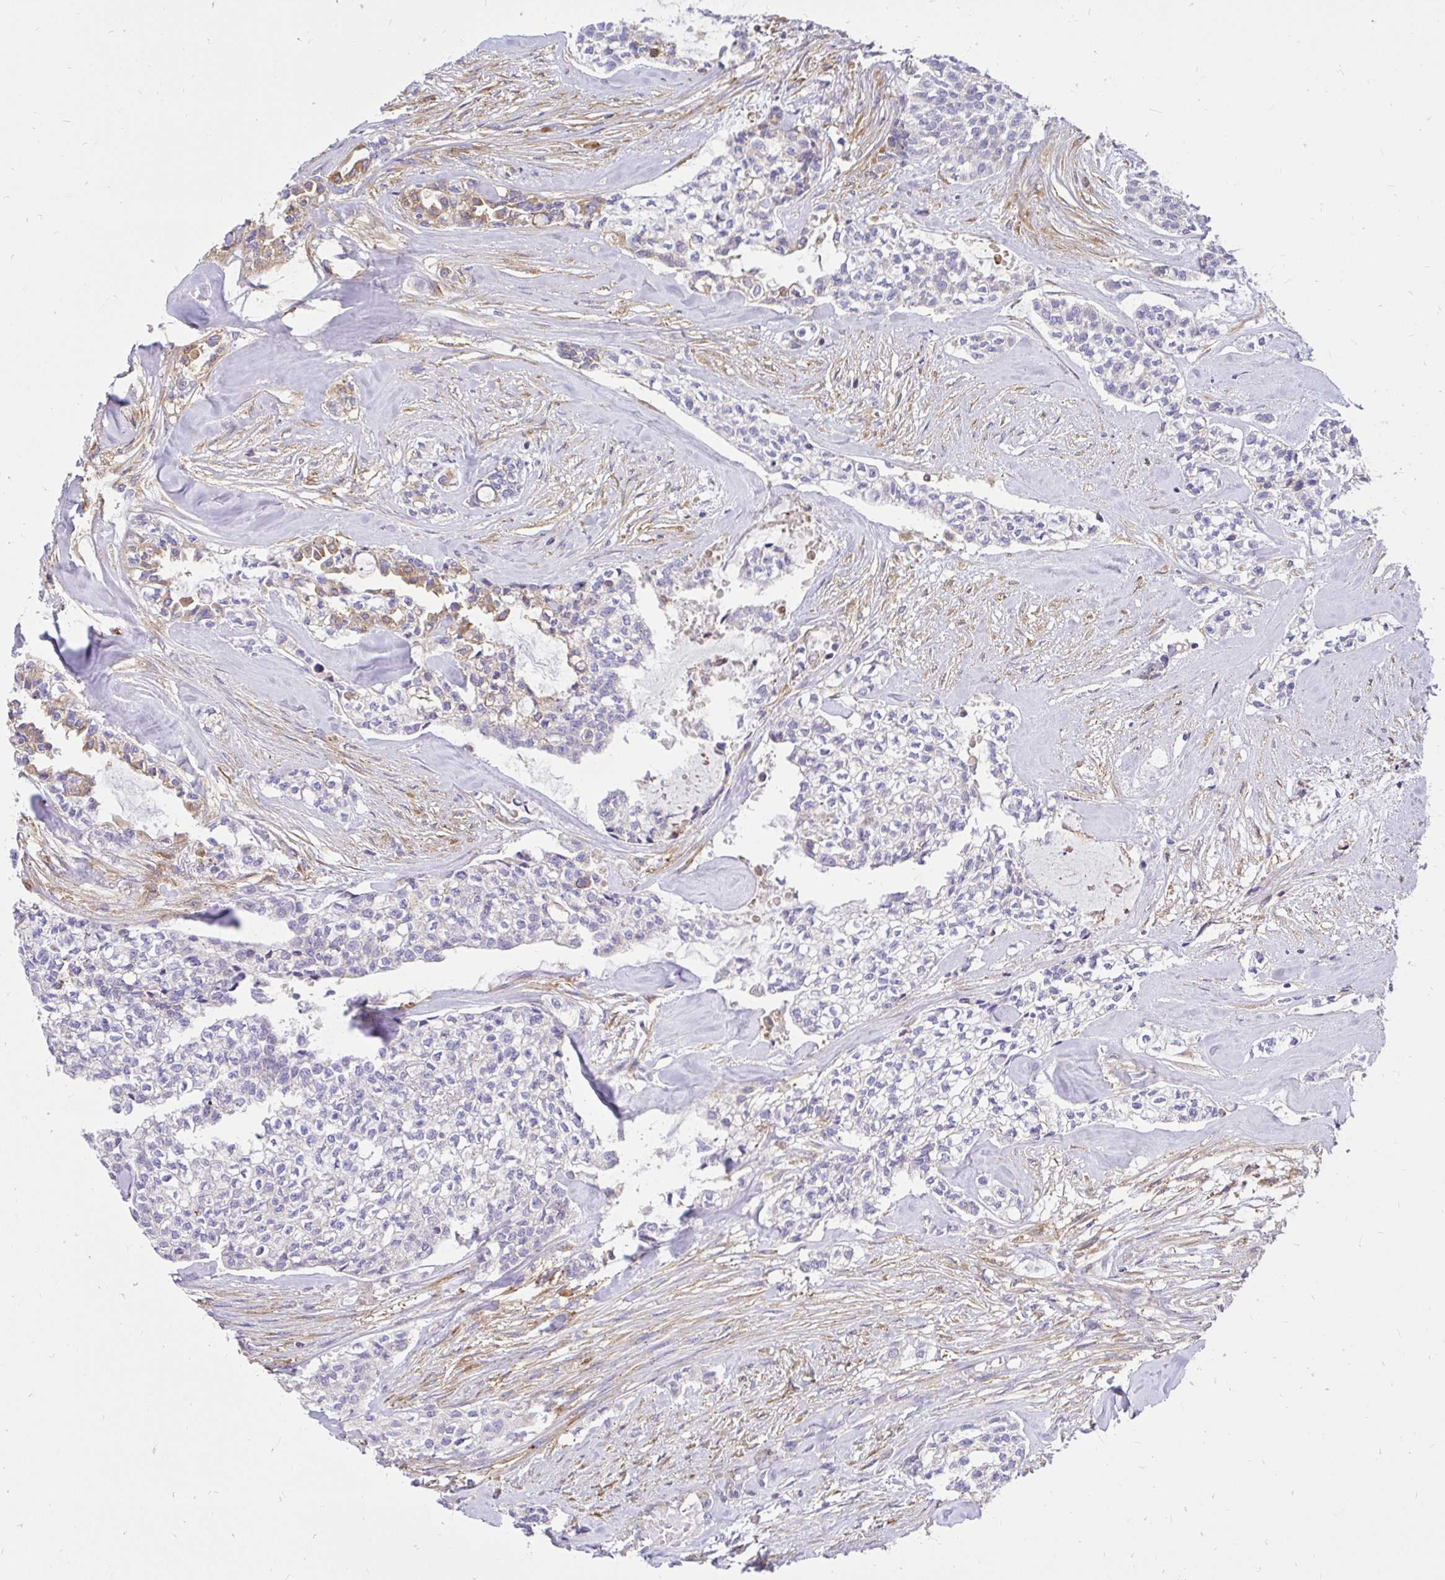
{"staining": {"intensity": "weak", "quantity": "<25%", "location": "cytoplasmic/membranous"}, "tissue": "head and neck cancer", "cell_type": "Tumor cells", "image_type": "cancer", "snomed": [{"axis": "morphology", "description": "Adenocarcinoma, NOS"}, {"axis": "topography", "description": "Head-Neck"}], "caption": "Histopathology image shows no significant protein staining in tumor cells of head and neck cancer. Nuclei are stained in blue.", "gene": "ABCB10", "patient": {"sex": "male", "age": 81}}